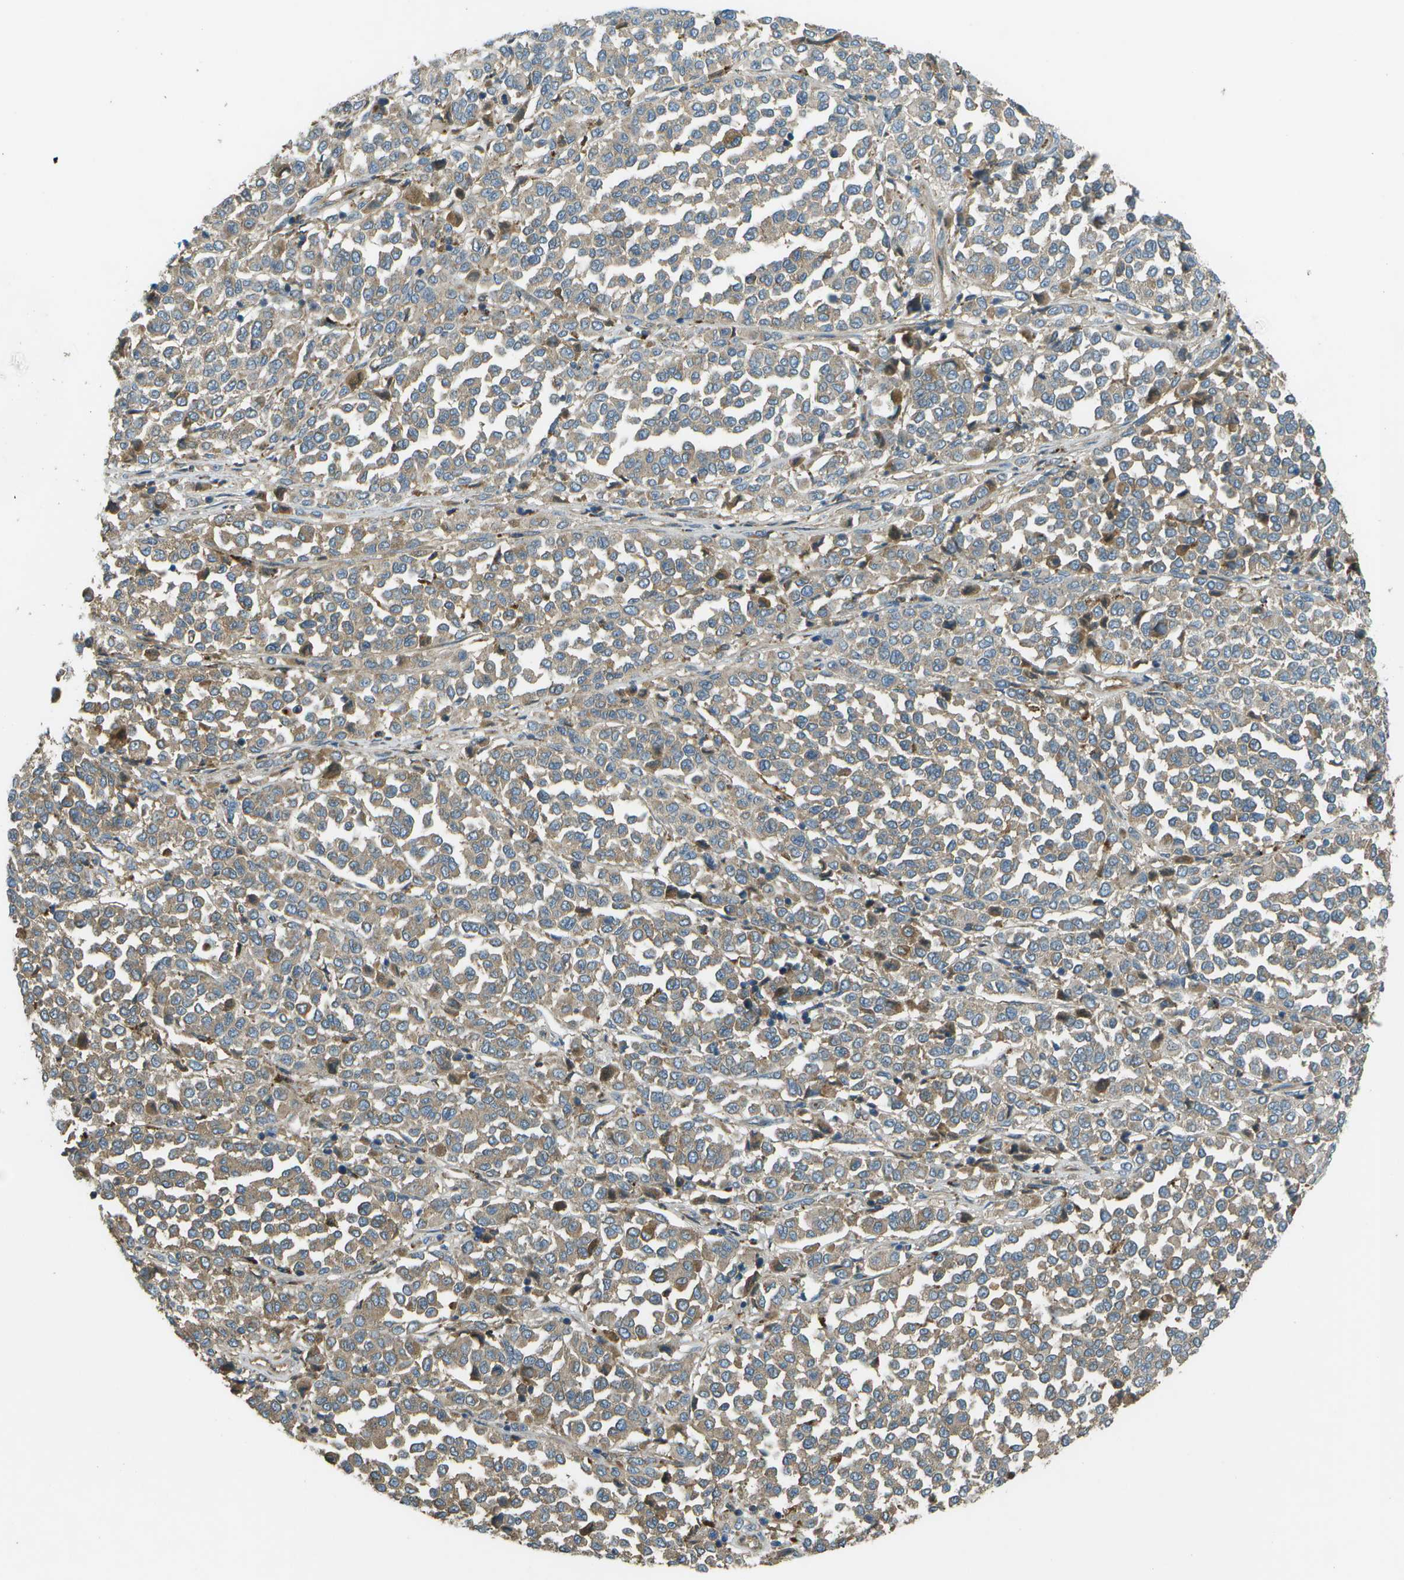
{"staining": {"intensity": "weak", "quantity": ">75%", "location": "cytoplasmic/membranous"}, "tissue": "melanoma", "cell_type": "Tumor cells", "image_type": "cancer", "snomed": [{"axis": "morphology", "description": "Malignant melanoma, Metastatic site"}, {"axis": "topography", "description": "Pancreas"}], "caption": "Tumor cells exhibit low levels of weak cytoplasmic/membranous expression in approximately >75% of cells in malignant melanoma (metastatic site).", "gene": "PXYLP1", "patient": {"sex": "female", "age": 30}}